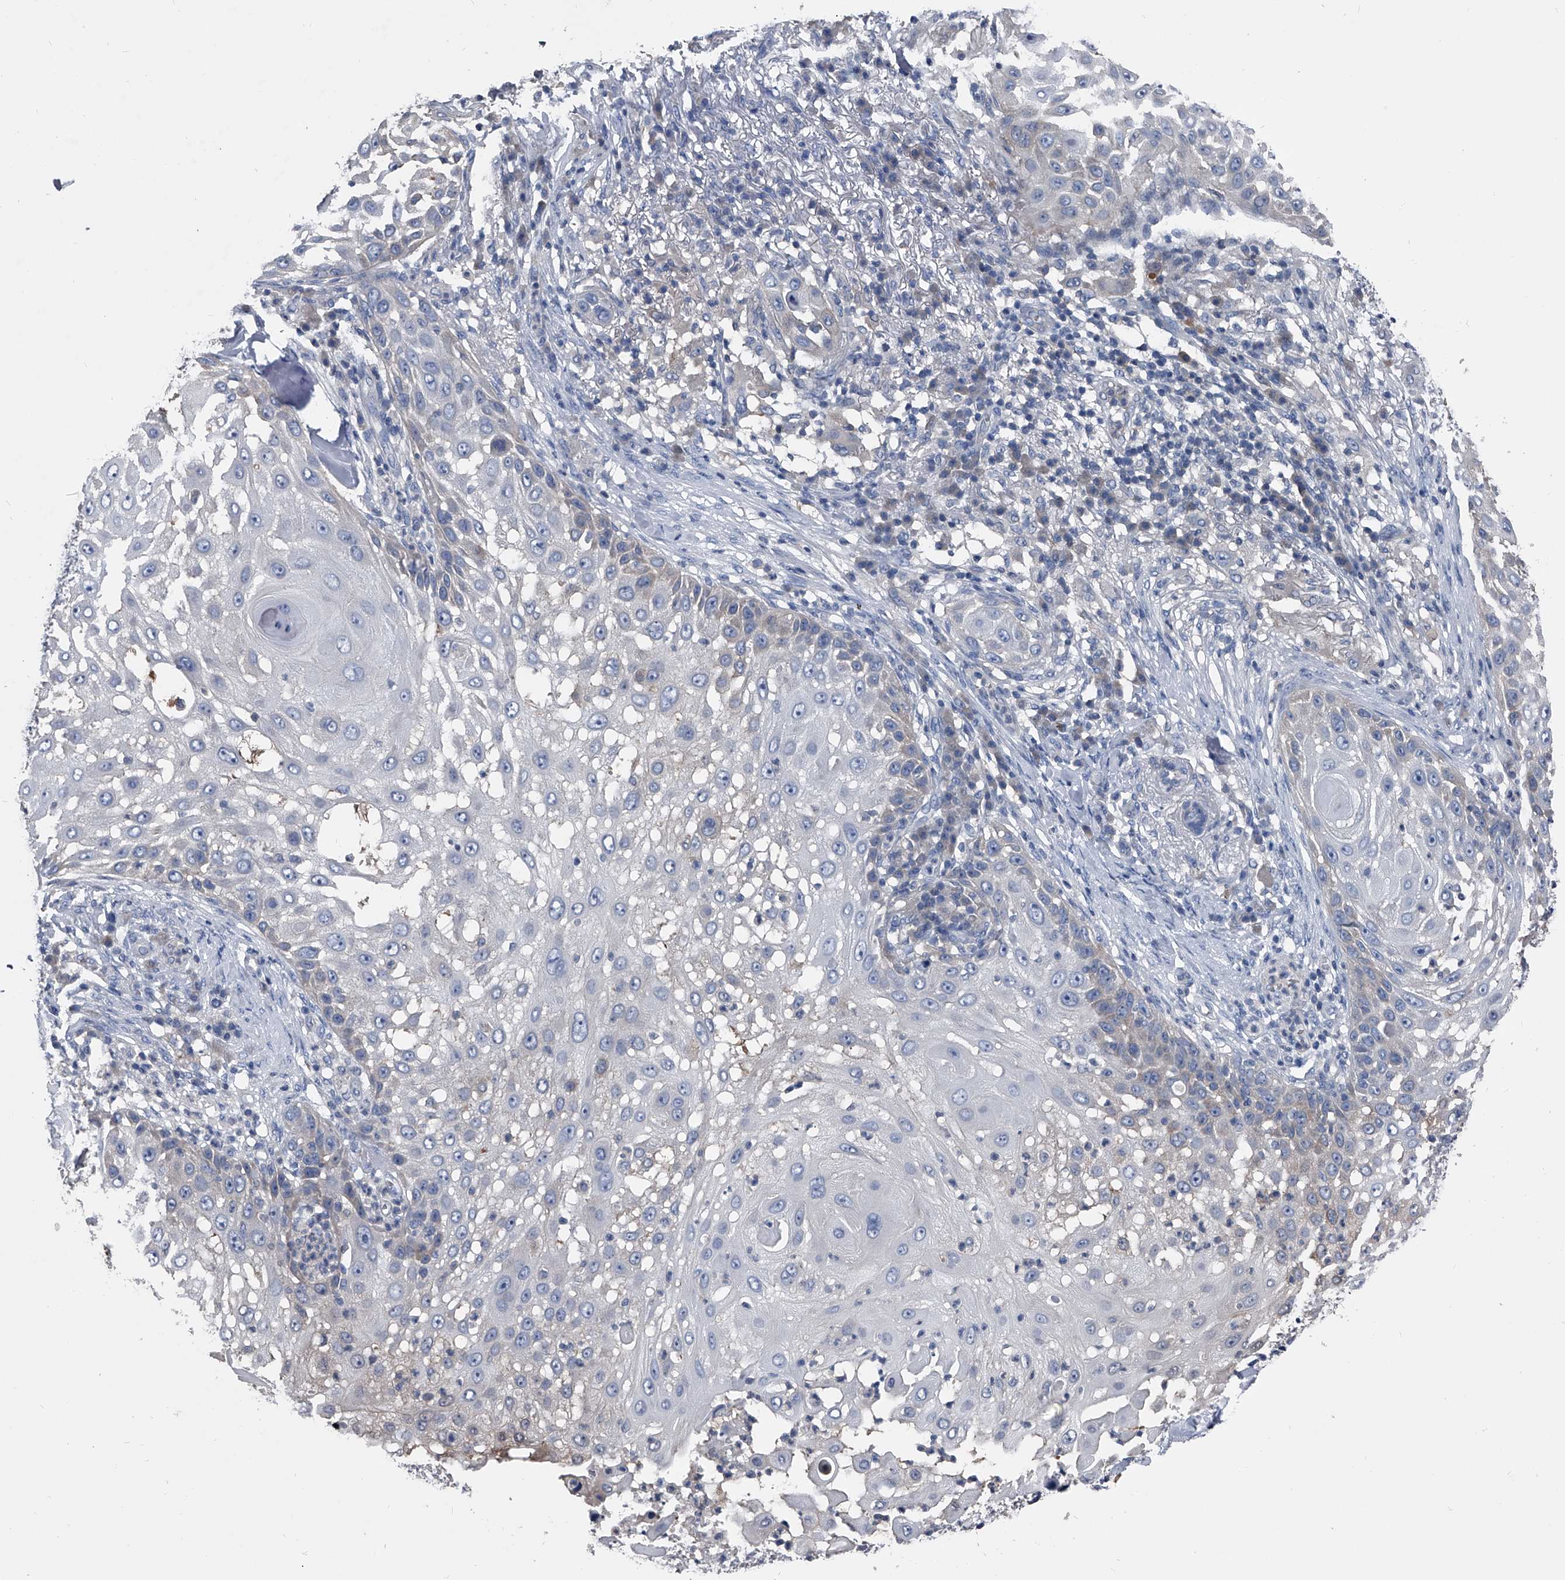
{"staining": {"intensity": "negative", "quantity": "none", "location": "none"}, "tissue": "skin cancer", "cell_type": "Tumor cells", "image_type": "cancer", "snomed": [{"axis": "morphology", "description": "Squamous cell carcinoma, NOS"}, {"axis": "topography", "description": "Skin"}], "caption": "This histopathology image is of skin squamous cell carcinoma stained with IHC to label a protein in brown with the nuclei are counter-stained blue. There is no positivity in tumor cells.", "gene": "KIF13A", "patient": {"sex": "female", "age": 44}}